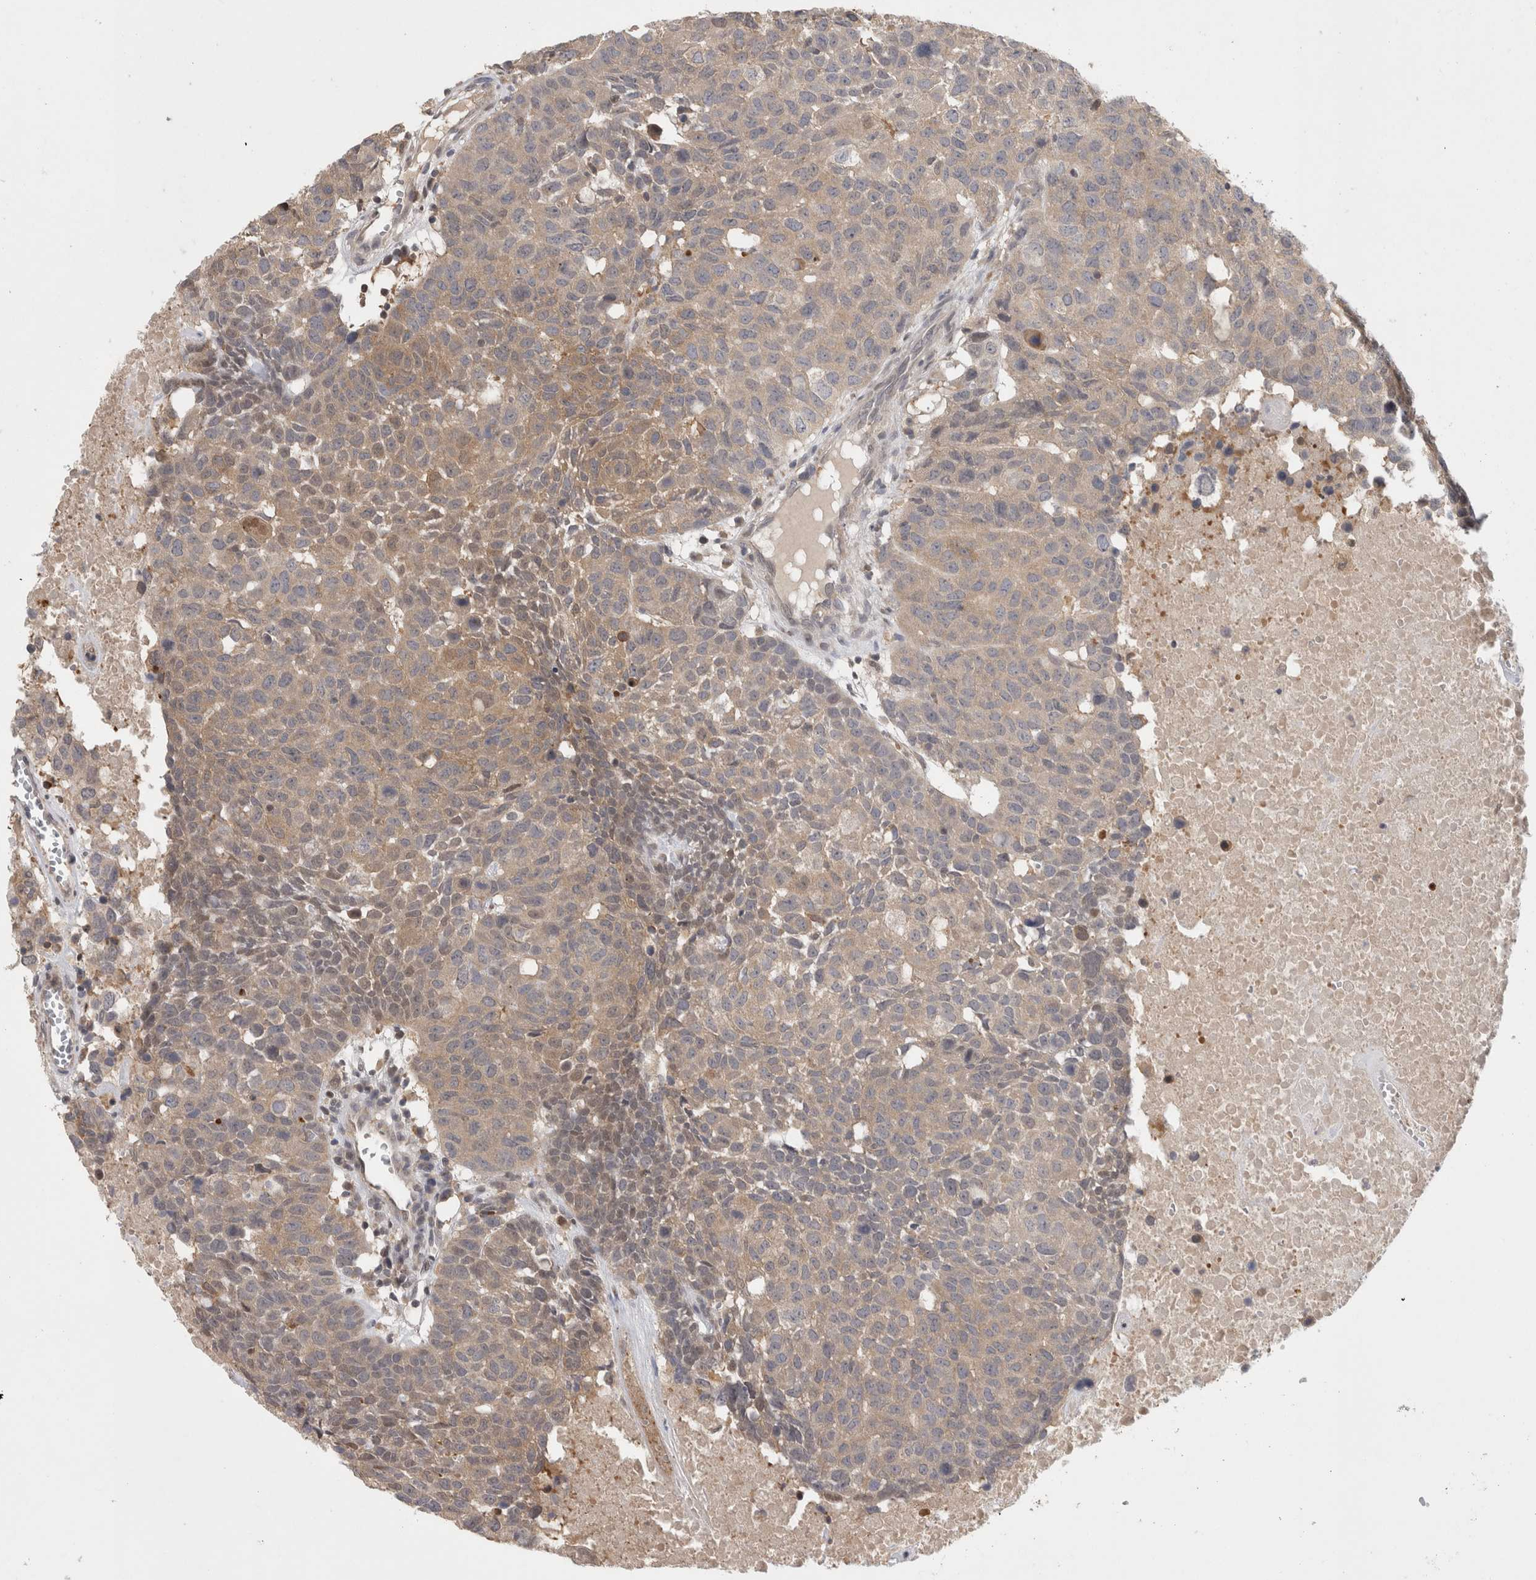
{"staining": {"intensity": "weak", "quantity": "25%-75%", "location": "cytoplasmic/membranous"}, "tissue": "head and neck cancer", "cell_type": "Tumor cells", "image_type": "cancer", "snomed": [{"axis": "morphology", "description": "Squamous cell carcinoma, NOS"}, {"axis": "topography", "description": "Head-Neck"}], "caption": "An image showing weak cytoplasmic/membranous expression in approximately 25%-75% of tumor cells in head and neck cancer, as visualized by brown immunohistochemical staining.", "gene": "PIGP", "patient": {"sex": "male", "age": 66}}